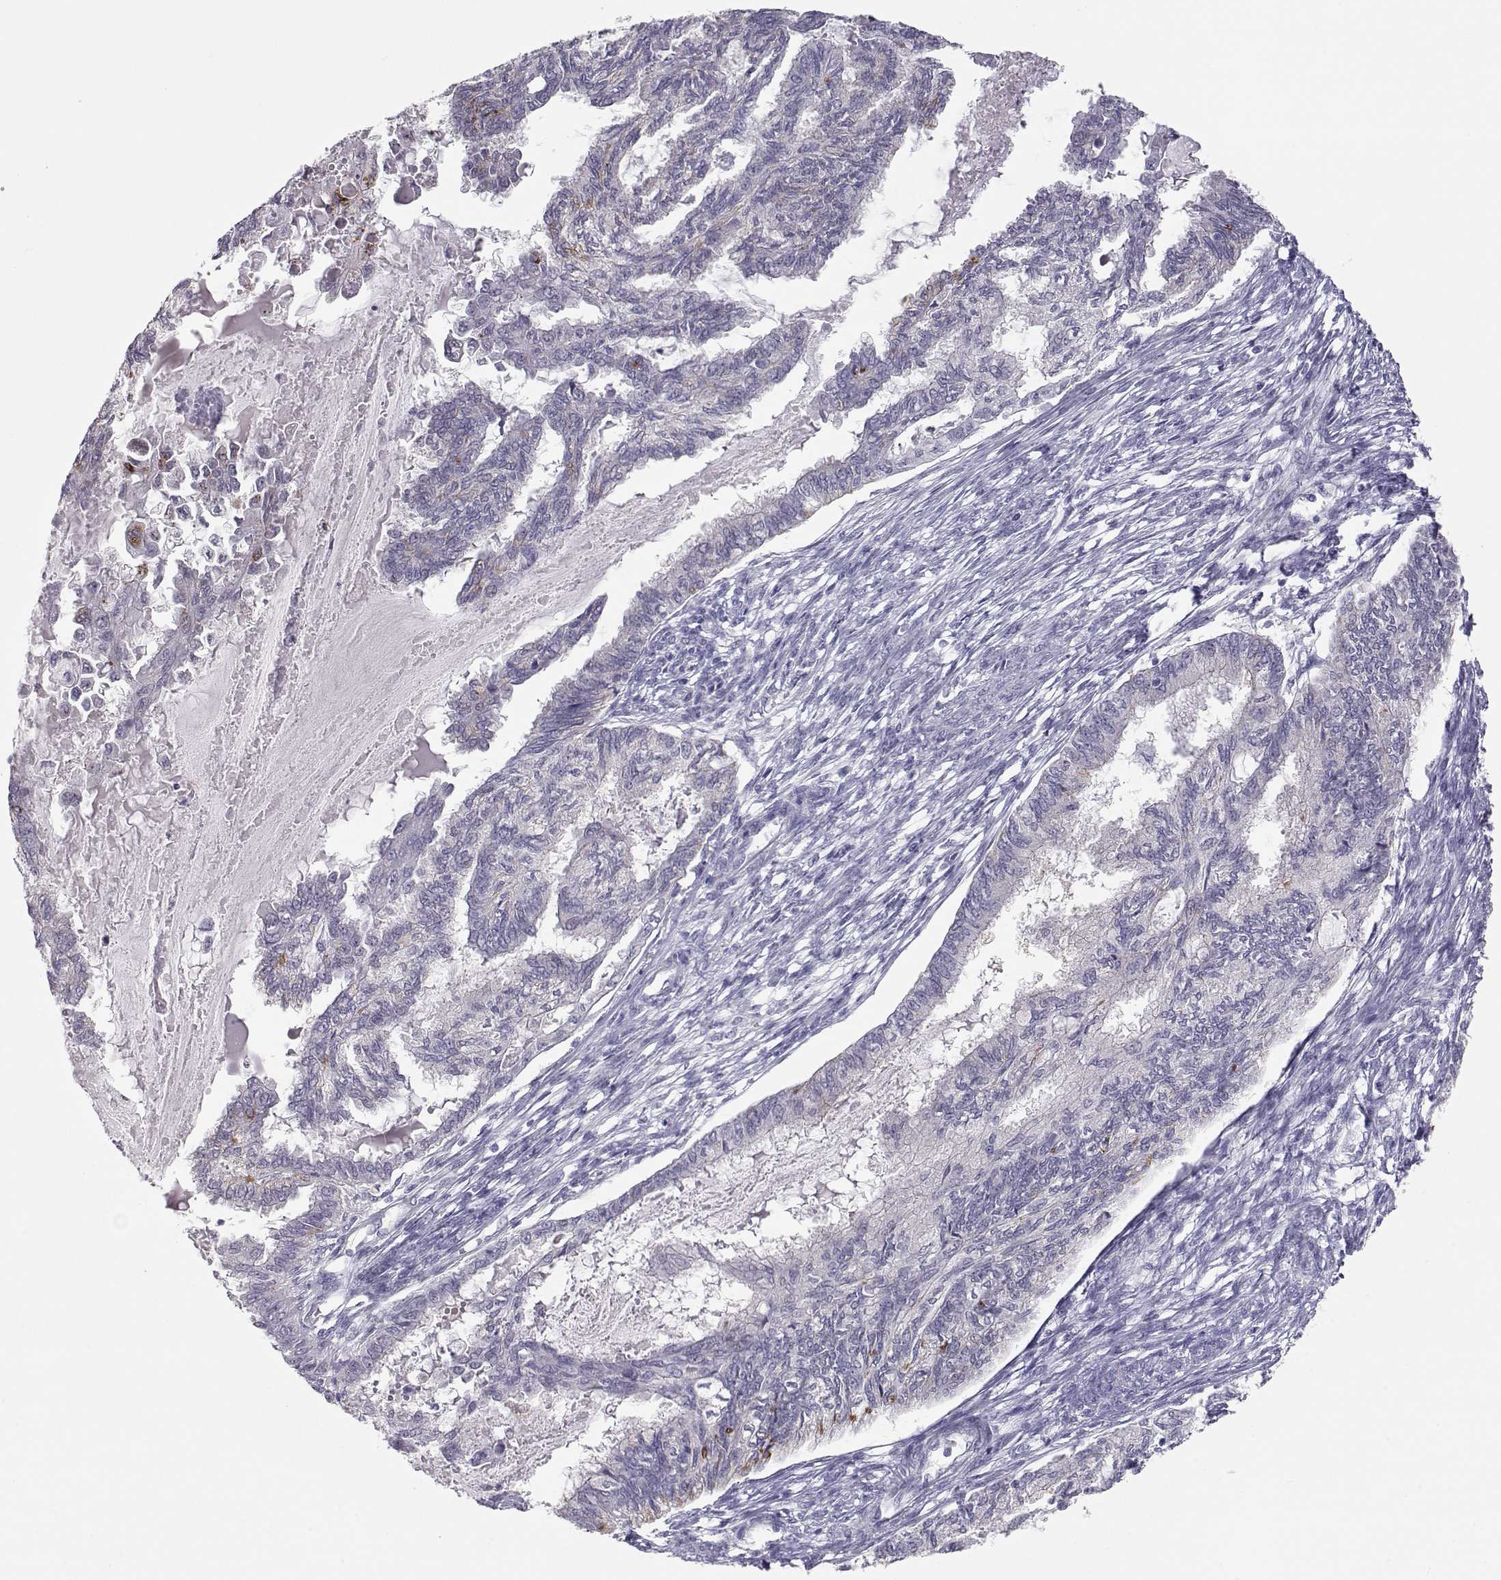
{"staining": {"intensity": "negative", "quantity": "none", "location": "none"}, "tissue": "endometrial cancer", "cell_type": "Tumor cells", "image_type": "cancer", "snomed": [{"axis": "morphology", "description": "Adenocarcinoma, NOS"}, {"axis": "topography", "description": "Endometrium"}], "caption": "Immunohistochemical staining of endometrial cancer reveals no significant expression in tumor cells.", "gene": "NPVF", "patient": {"sex": "female", "age": 86}}